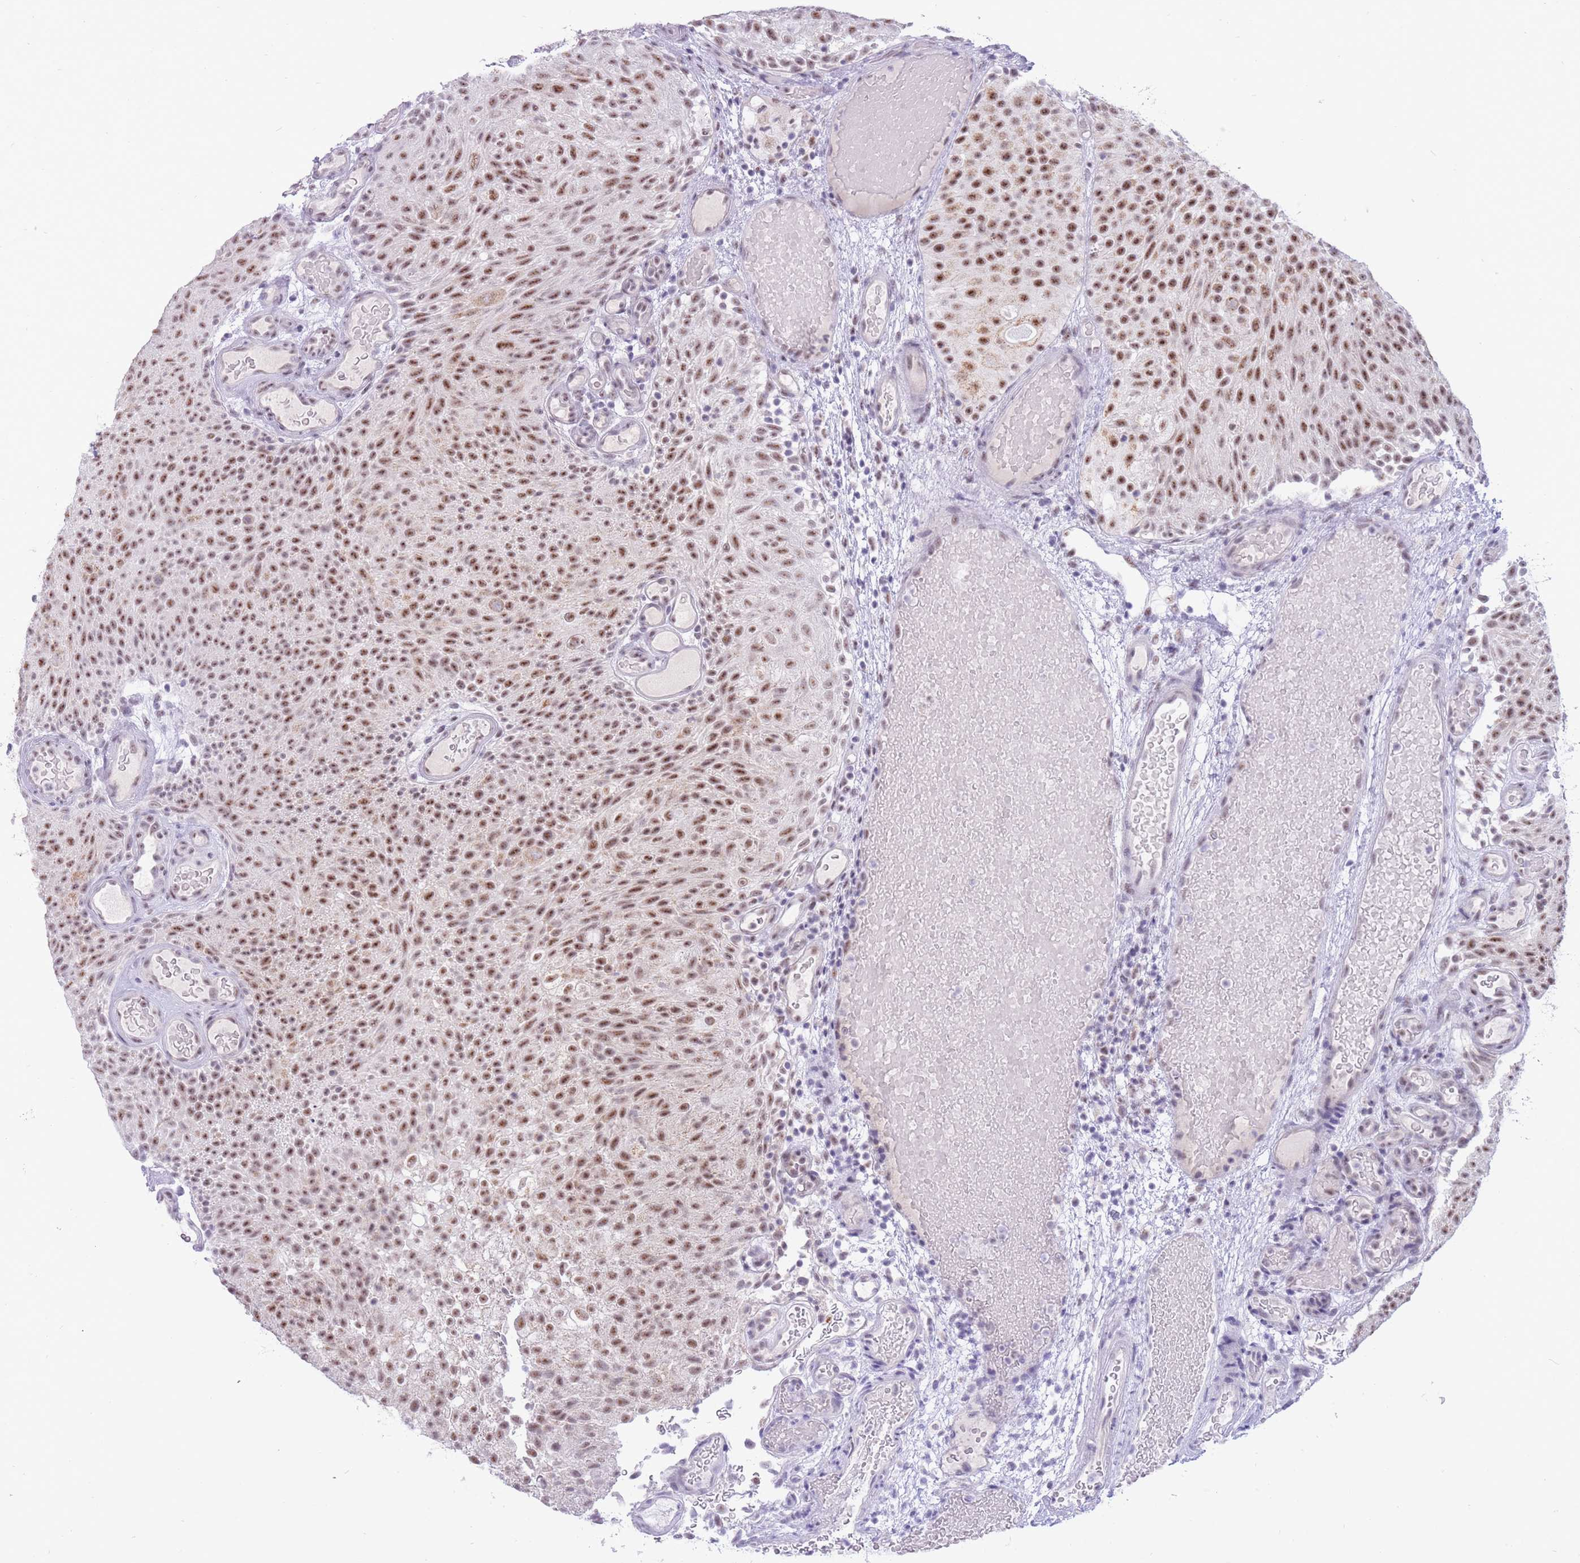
{"staining": {"intensity": "moderate", "quantity": ">75%", "location": "nuclear"}, "tissue": "urothelial cancer", "cell_type": "Tumor cells", "image_type": "cancer", "snomed": [{"axis": "morphology", "description": "Urothelial carcinoma, Low grade"}, {"axis": "topography", "description": "Urinary bladder"}], "caption": "IHC histopathology image of low-grade urothelial carcinoma stained for a protein (brown), which reveals medium levels of moderate nuclear staining in about >75% of tumor cells.", "gene": "CYP2B6", "patient": {"sex": "male", "age": 78}}